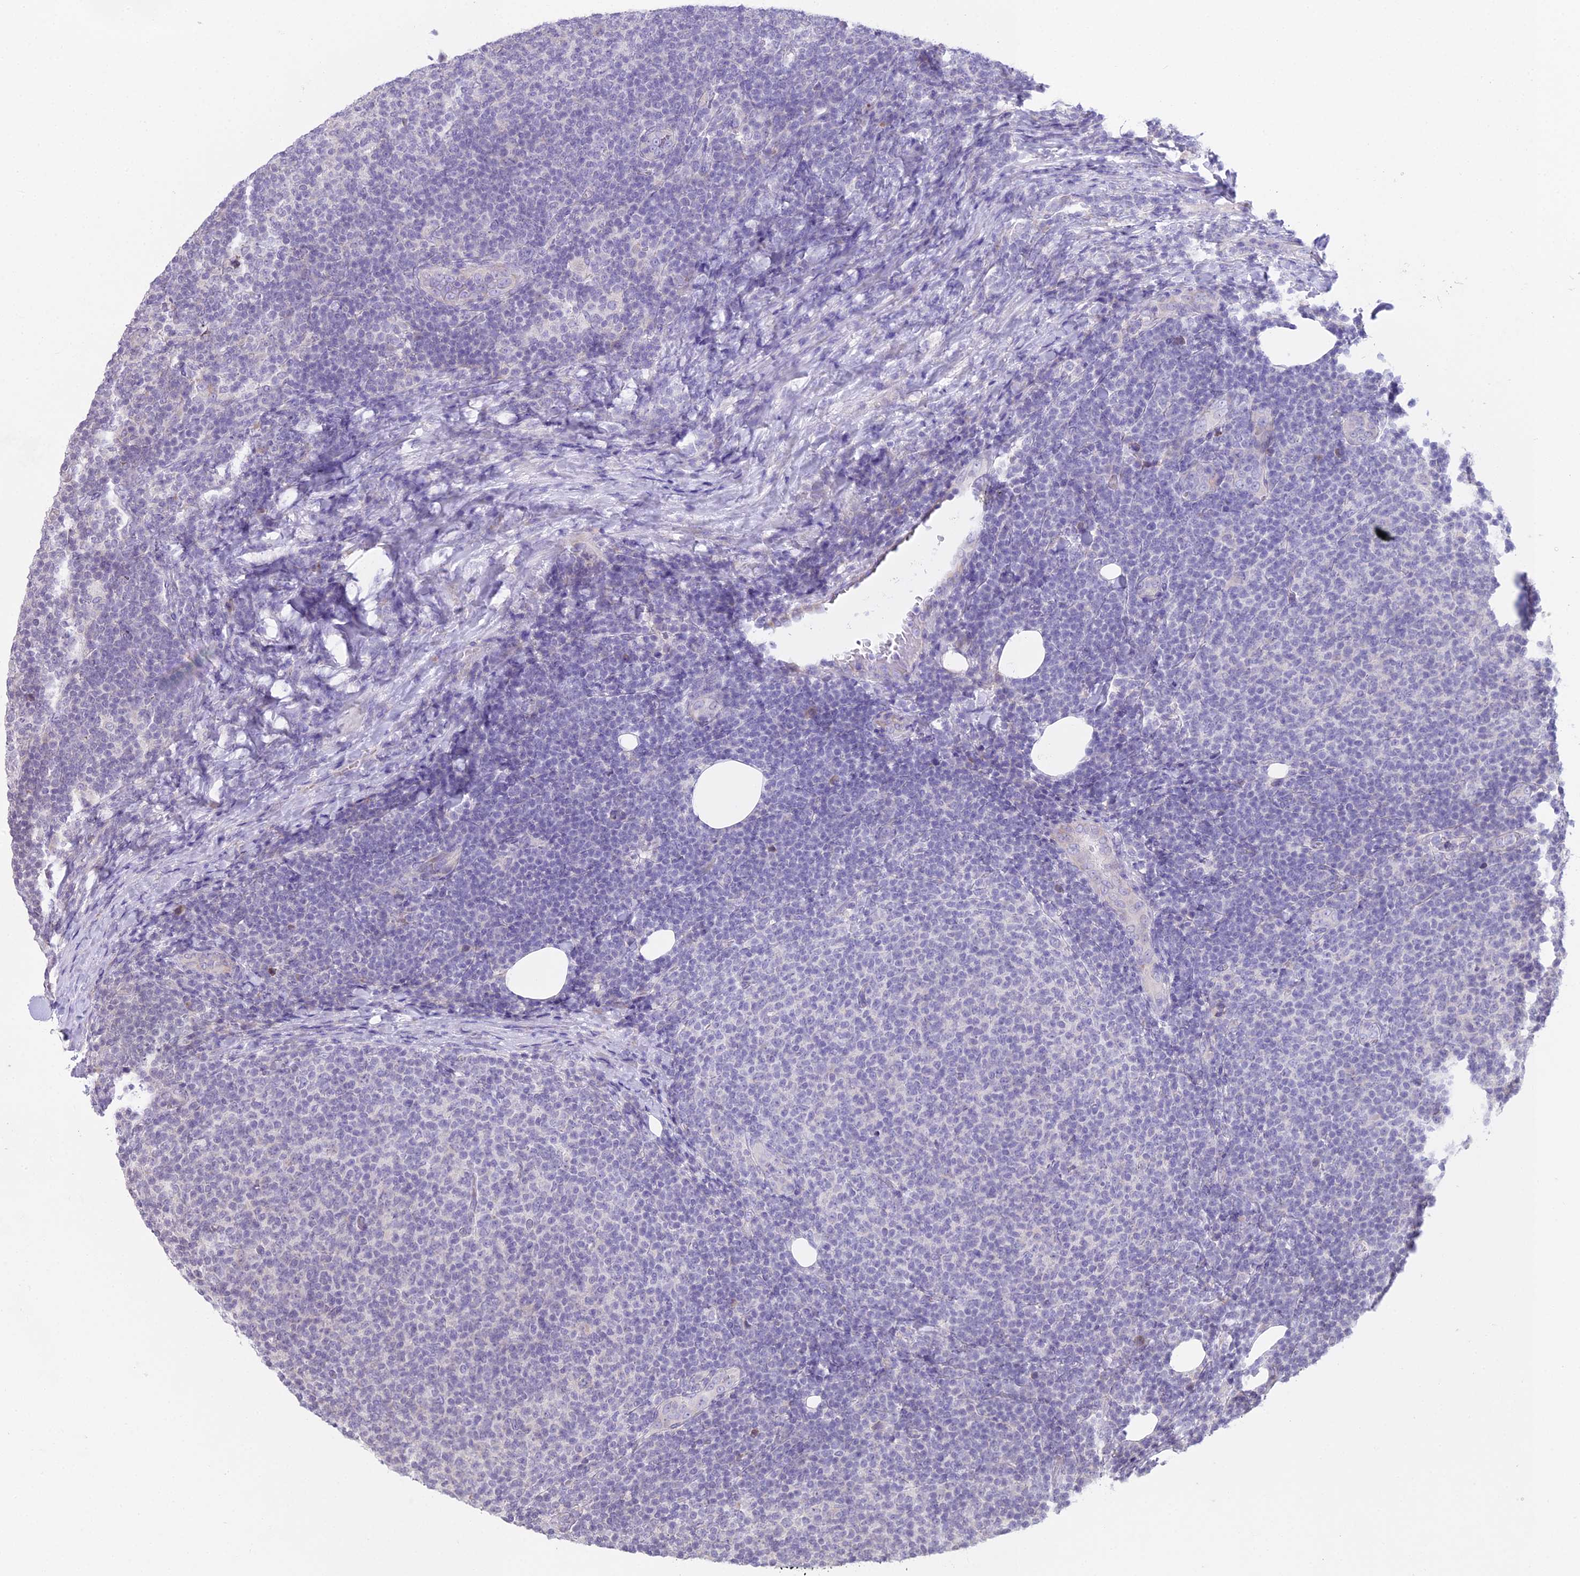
{"staining": {"intensity": "negative", "quantity": "none", "location": "none"}, "tissue": "lymphoma", "cell_type": "Tumor cells", "image_type": "cancer", "snomed": [{"axis": "morphology", "description": "Malignant lymphoma, non-Hodgkin's type, Low grade"}, {"axis": "topography", "description": "Lymph node"}], "caption": "There is no significant staining in tumor cells of low-grade malignant lymphoma, non-Hodgkin's type. Brightfield microscopy of immunohistochemistry stained with DAB (brown) and hematoxylin (blue), captured at high magnification.", "gene": "RPS26", "patient": {"sex": "male", "age": 66}}